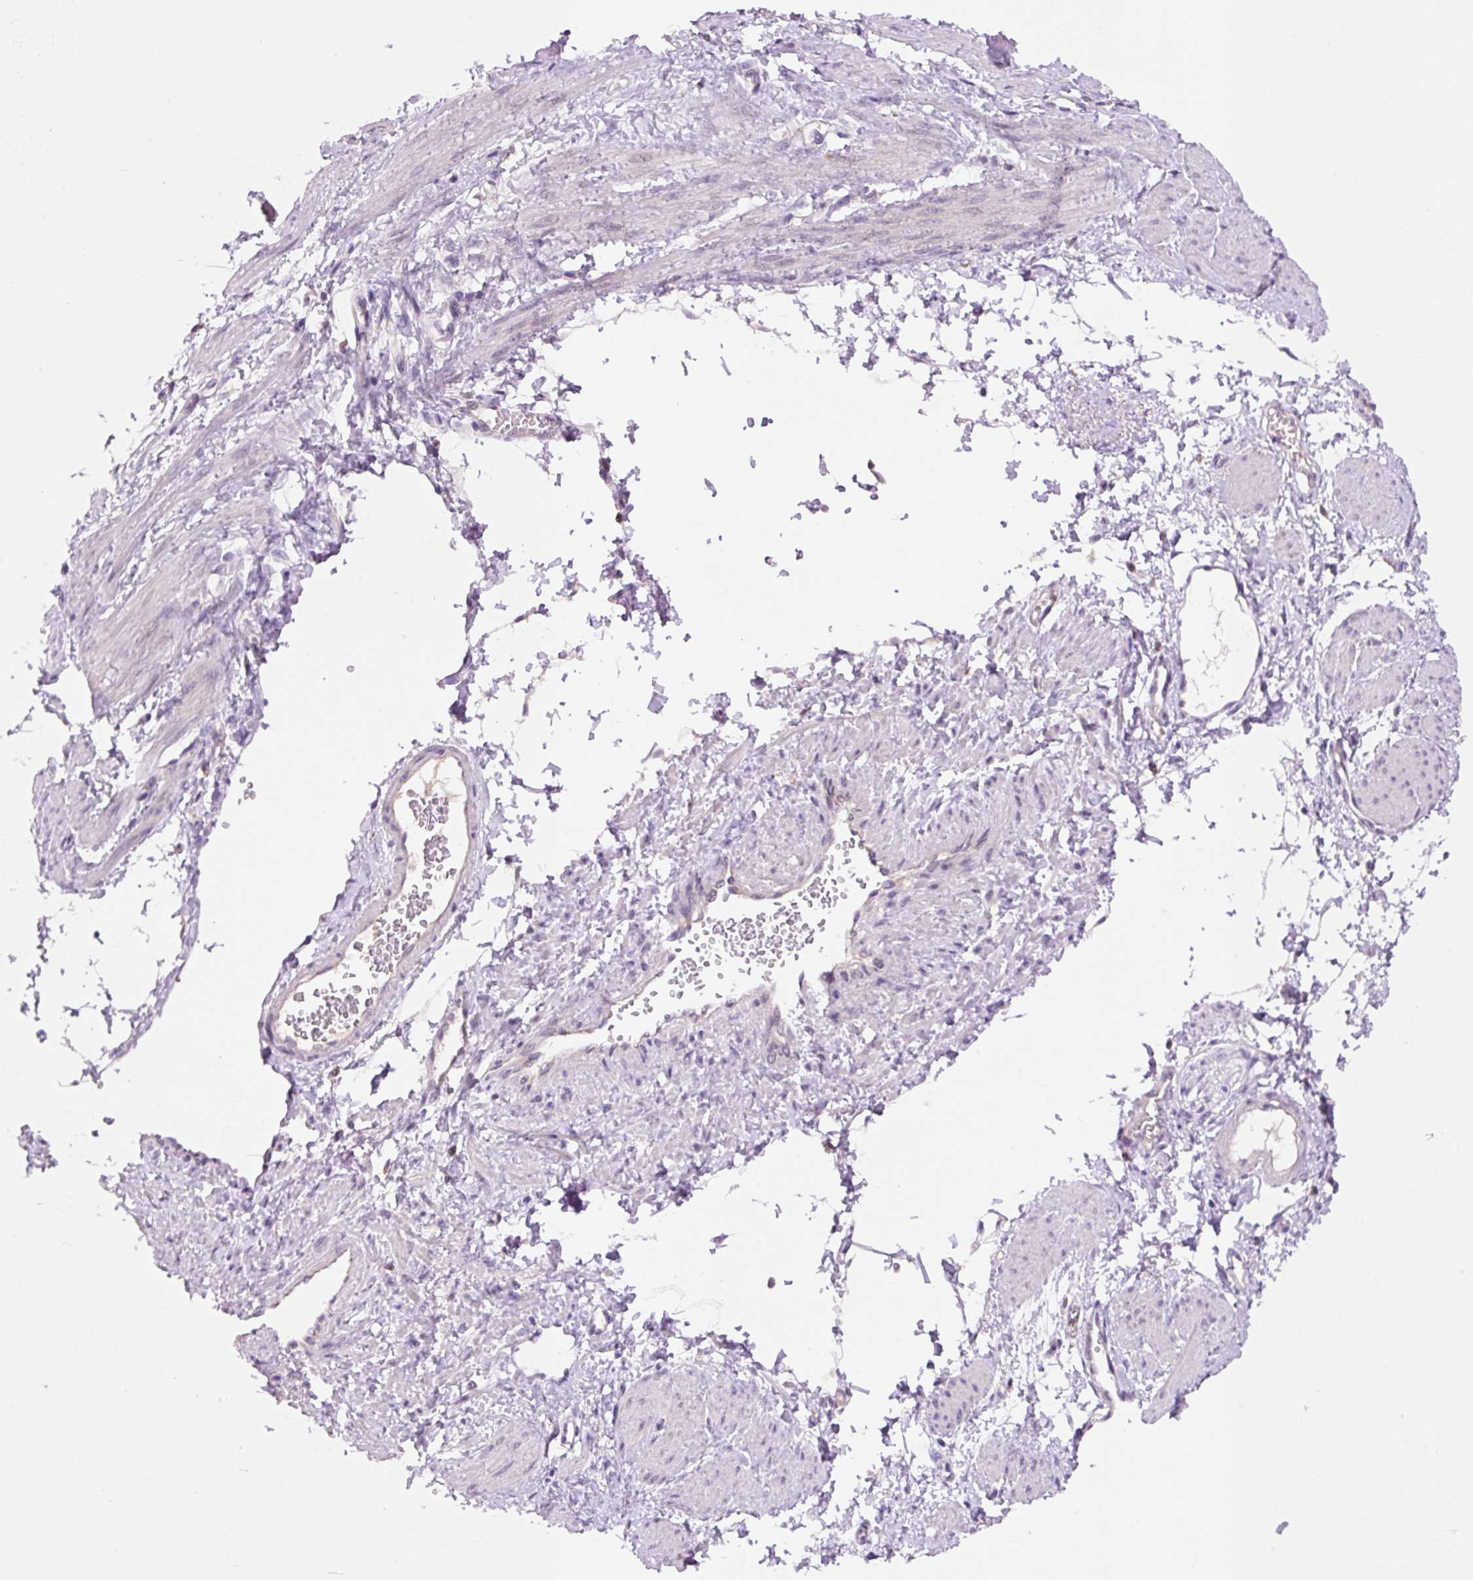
{"staining": {"intensity": "negative", "quantity": "none", "location": "none"}, "tissue": "smooth muscle", "cell_type": "Smooth muscle cells", "image_type": "normal", "snomed": [{"axis": "morphology", "description": "Normal tissue, NOS"}, {"axis": "topography", "description": "Smooth muscle"}, {"axis": "topography", "description": "Uterus"}], "caption": "Smooth muscle was stained to show a protein in brown. There is no significant expression in smooth muscle cells. (DAB immunohistochemistry (IHC) with hematoxylin counter stain).", "gene": "PCK2", "patient": {"sex": "female", "age": 39}}